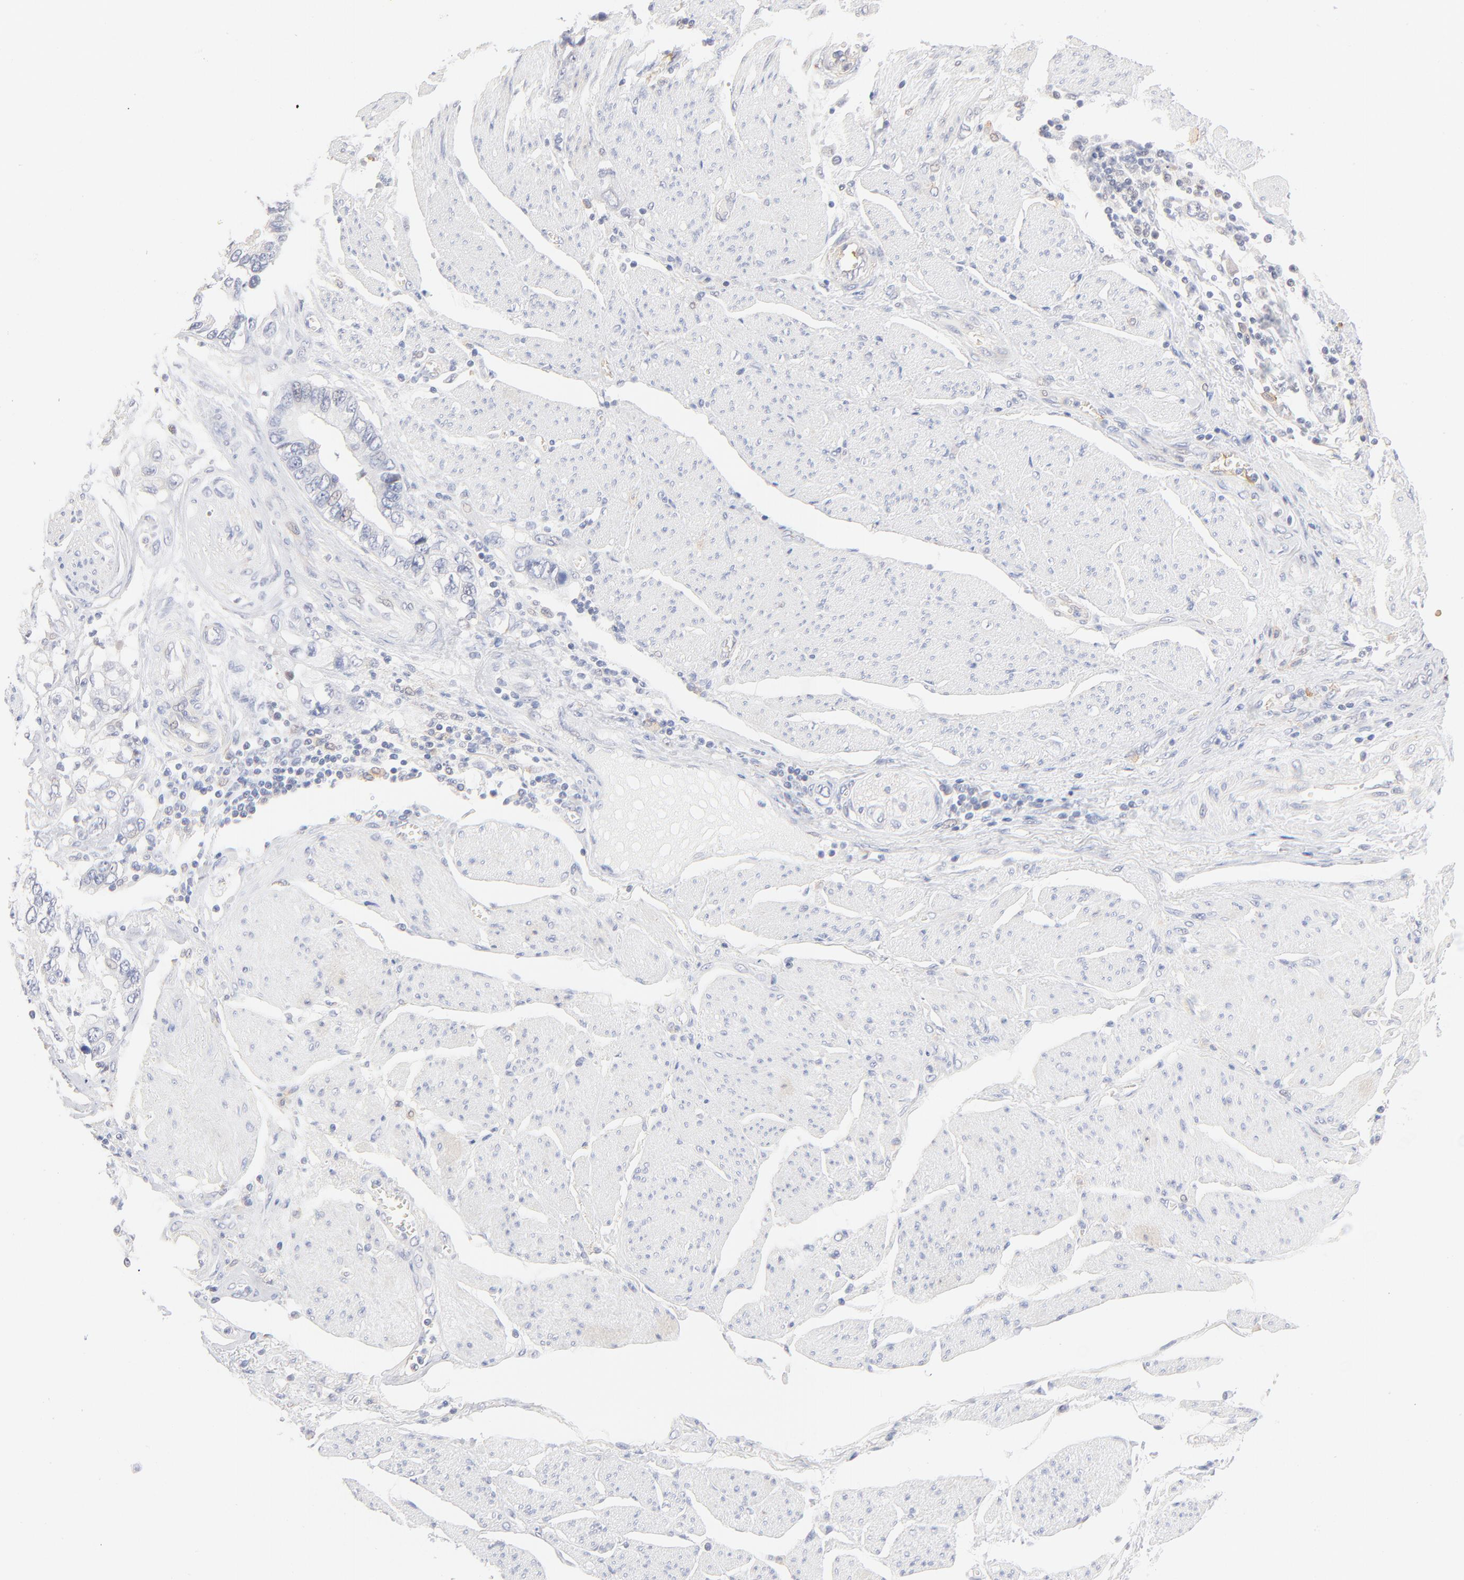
{"staining": {"intensity": "negative", "quantity": "none", "location": "none"}, "tissue": "stomach cancer", "cell_type": "Tumor cells", "image_type": "cancer", "snomed": [{"axis": "morphology", "description": "Adenocarcinoma, NOS"}, {"axis": "topography", "description": "Pancreas"}, {"axis": "topography", "description": "Stomach, upper"}], "caption": "Immunohistochemical staining of stomach adenocarcinoma shows no significant positivity in tumor cells.", "gene": "SPTB", "patient": {"sex": "male", "age": 77}}